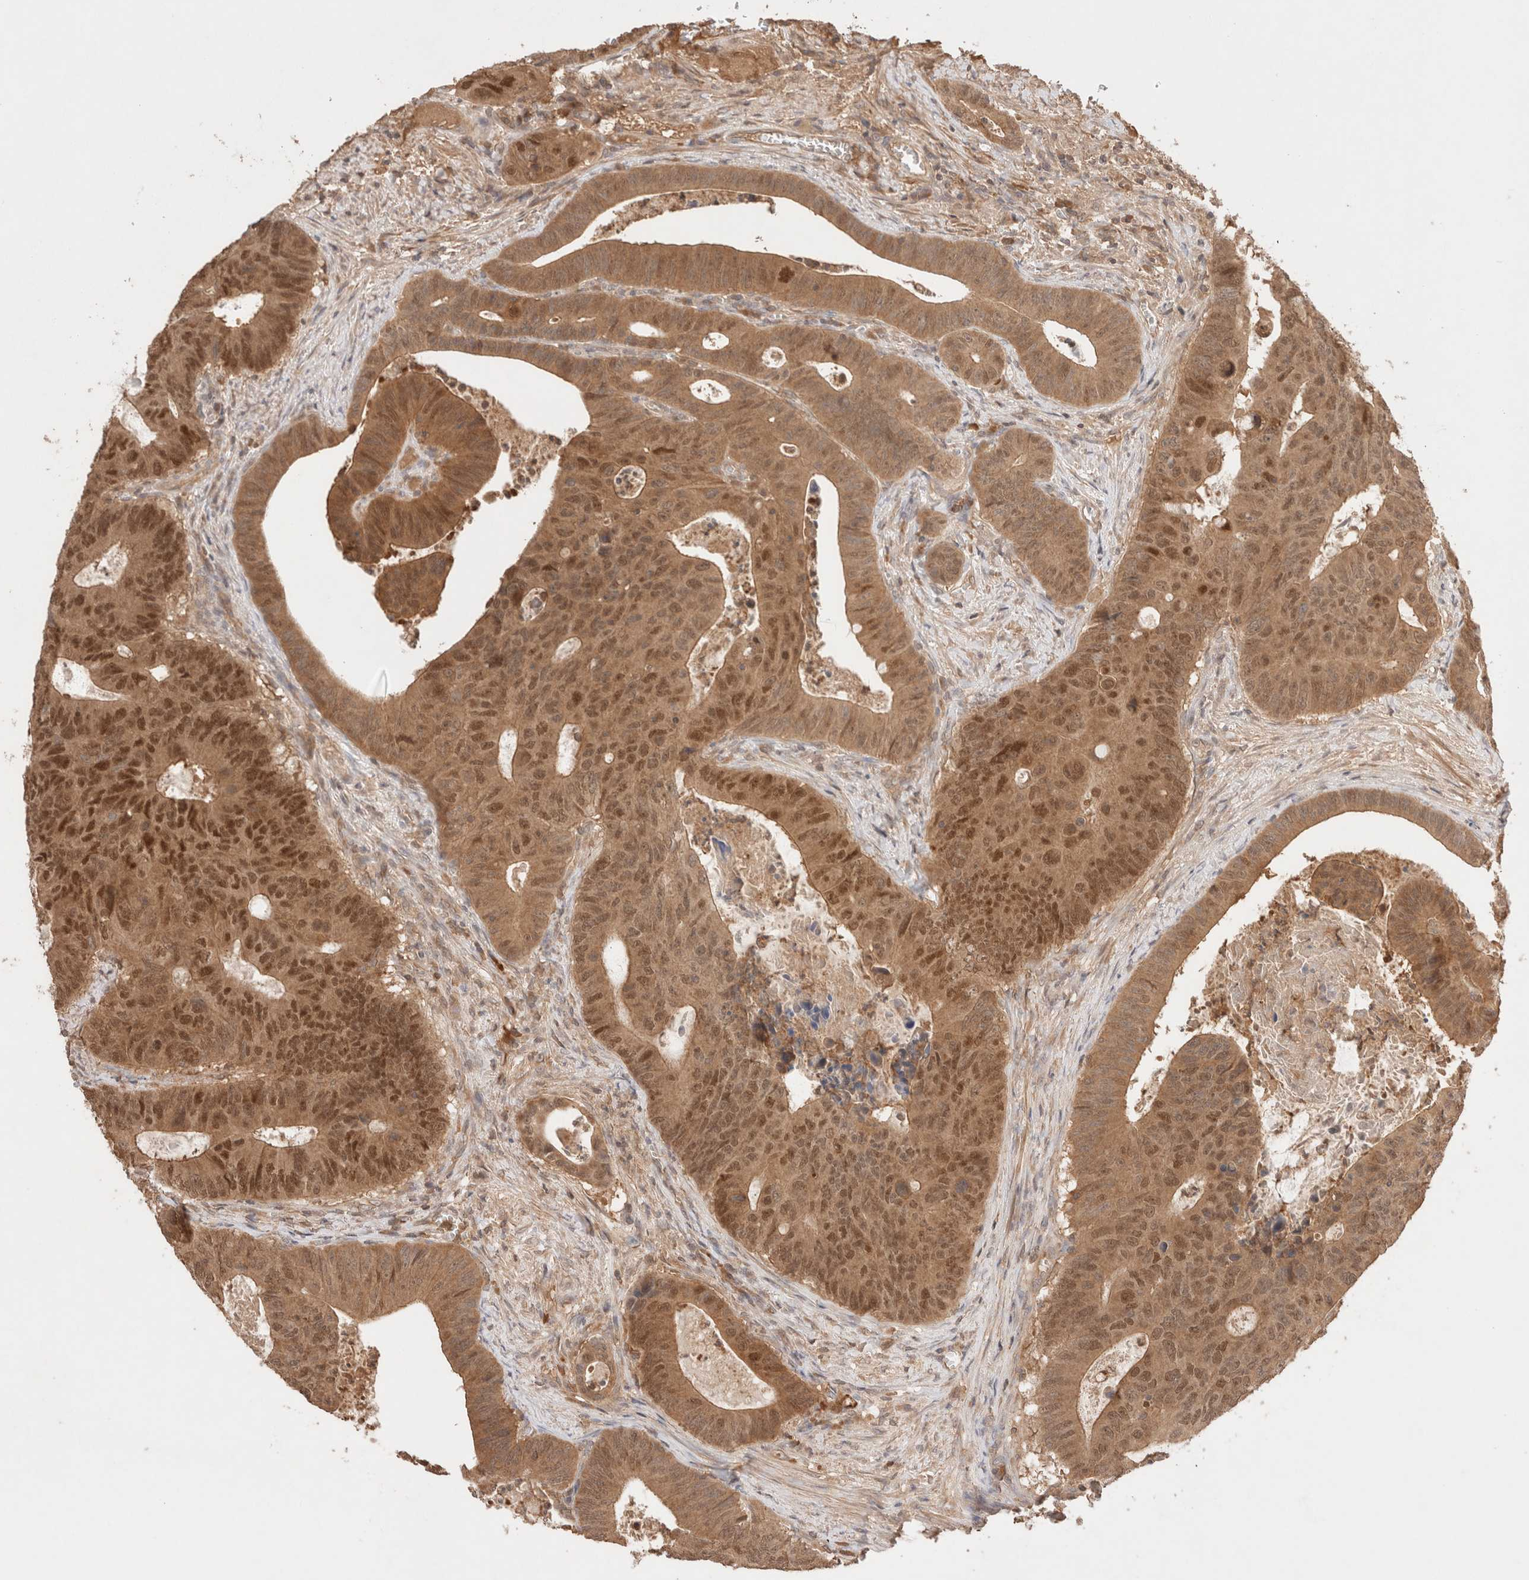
{"staining": {"intensity": "moderate", "quantity": ">75%", "location": "cytoplasmic/membranous,nuclear"}, "tissue": "colorectal cancer", "cell_type": "Tumor cells", "image_type": "cancer", "snomed": [{"axis": "morphology", "description": "Adenocarcinoma, NOS"}, {"axis": "topography", "description": "Colon"}], "caption": "Immunohistochemistry (IHC) staining of colorectal adenocarcinoma, which shows medium levels of moderate cytoplasmic/membranous and nuclear positivity in about >75% of tumor cells indicating moderate cytoplasmic/membranous and nuclear protein positivity. The staining was performed using DAB (brown) for protein detection and nuclei were counterstained in hematoxylin (blue).", "gene": "CARNMT1", "patient": {"sex": "male", "age": 87}}